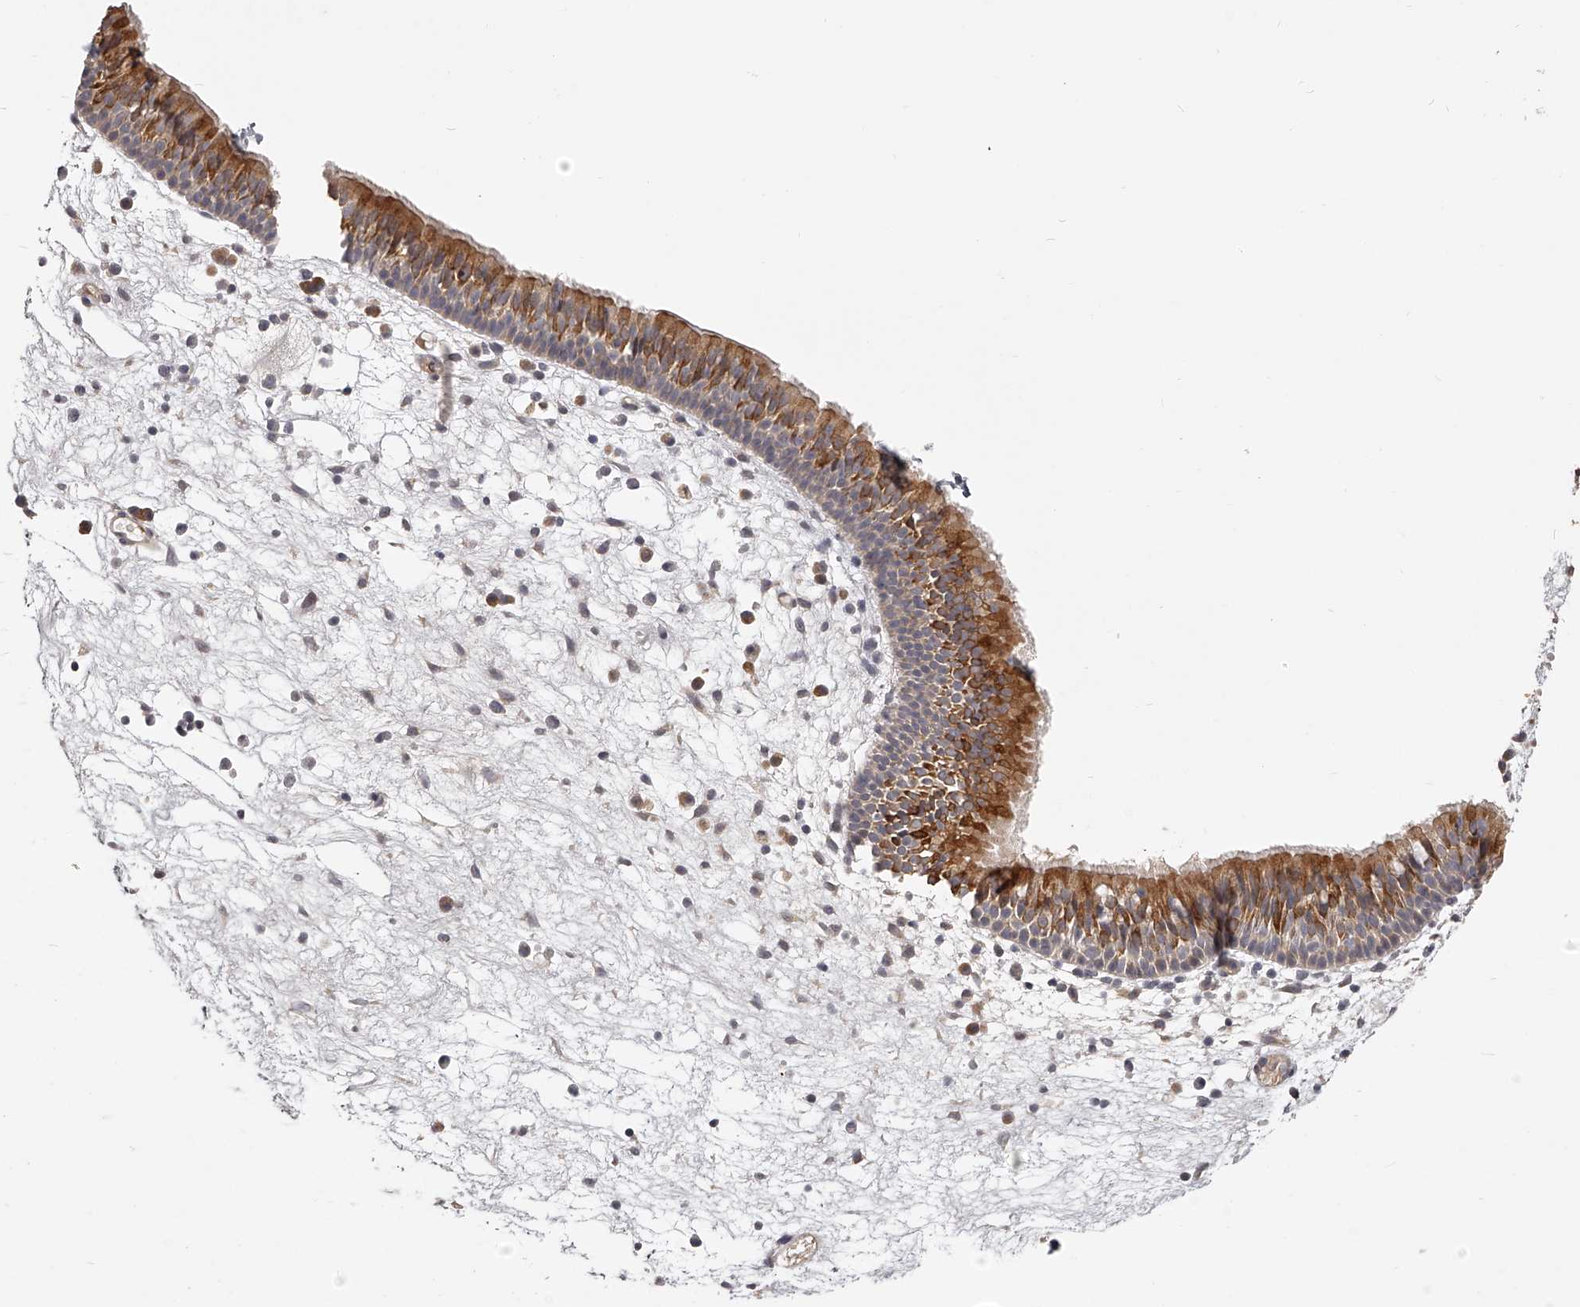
{"staining": {"intensity": "strong", "quantity": "<25%", "location": "cytoplasmic/membranous"}, "tissue": "nasopharynx", "cell_type": "Respiratory epithelial cells", "image_type": "normal", "snomed": [{"axis": "morphology", "description": "Normal tissue, NOS"}, {"axis": "morphology", "description": "Inflammation, NOS"}, {"axis": "morphology", "description": "Malignant melanoma, Metastatic site"}, {"axis": "topography", "description": "Nasopharynx"}], "caption": "Strong cytoplasmic/membranous protein expression is identified in approximately <25% of respiratory epithelial cells in nasopharynx.", "gene": "ZNF582", "patient": {"sex": "male", "age": 70}}